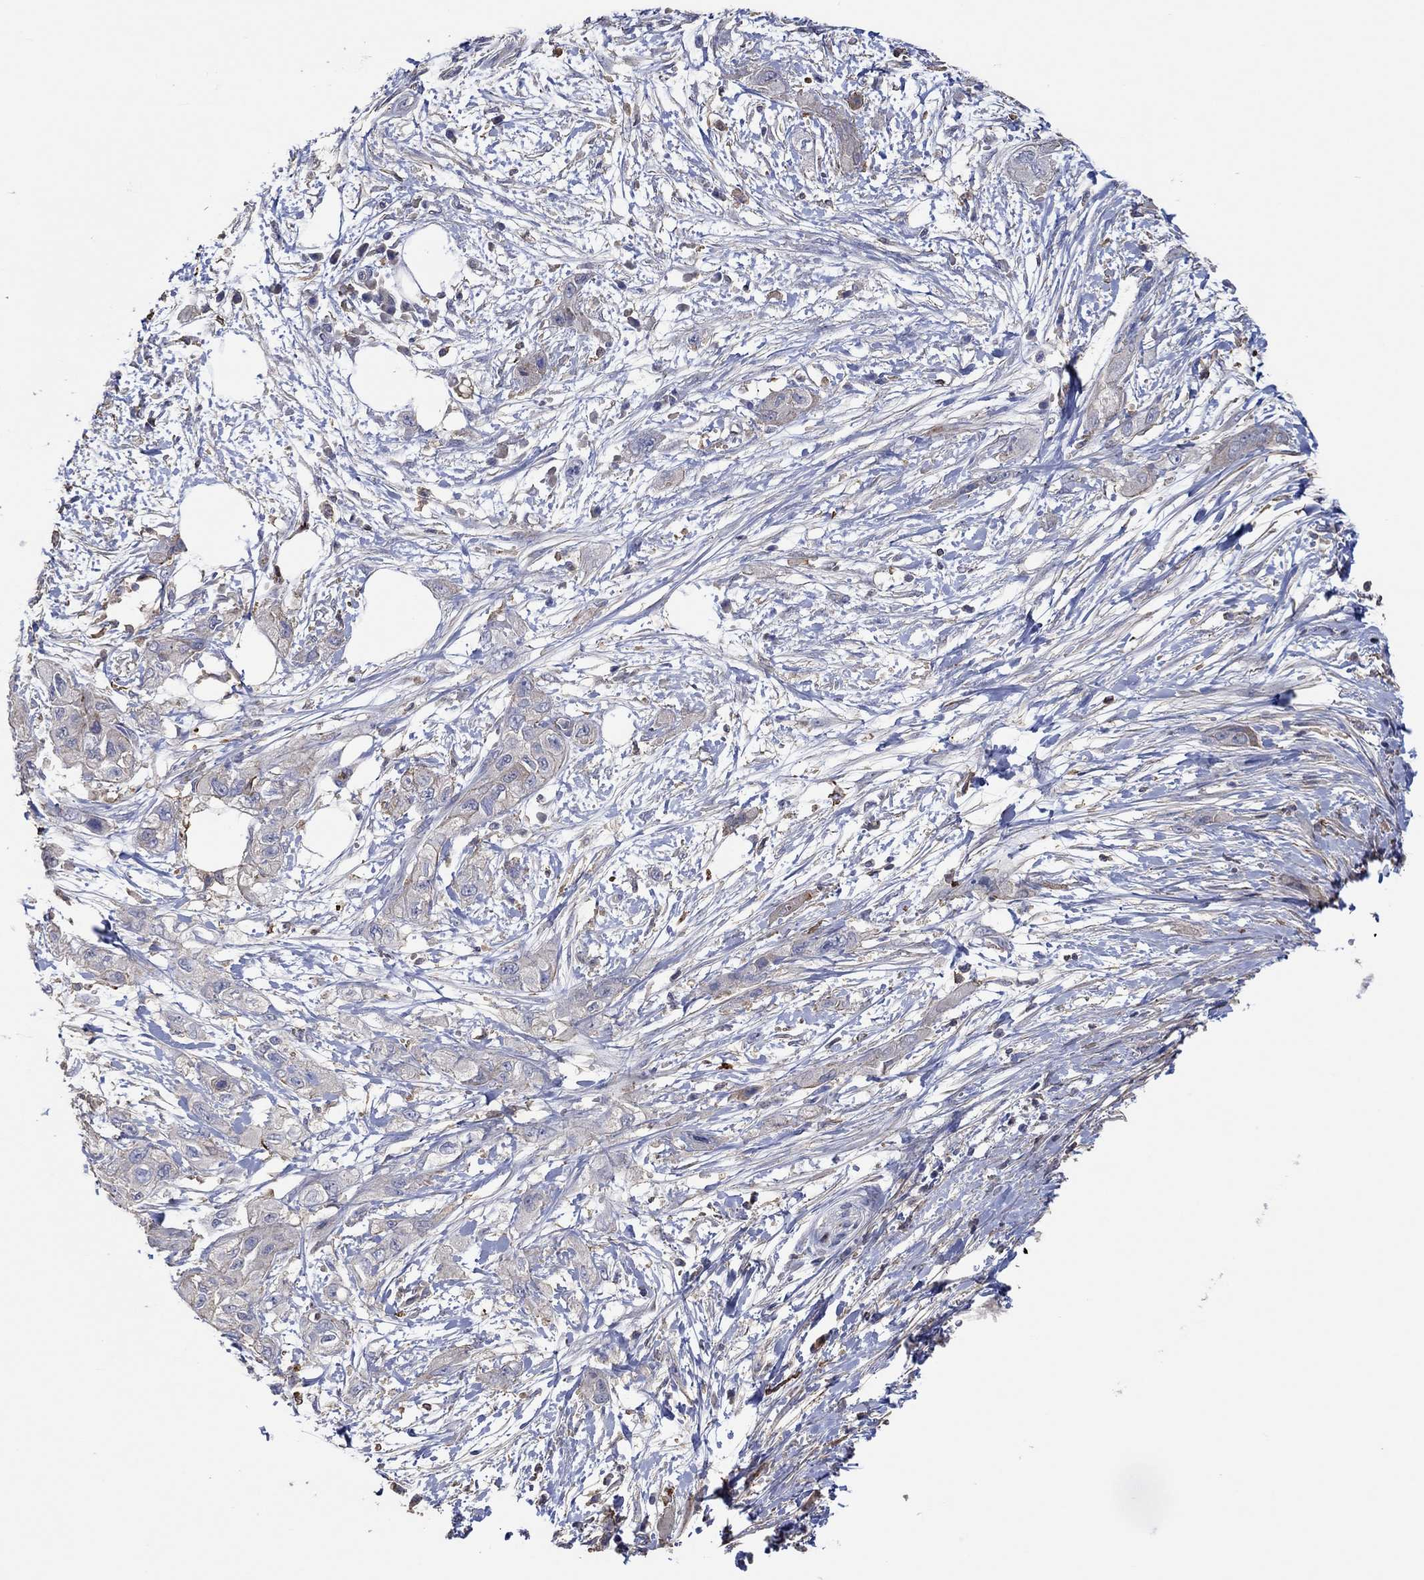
{"staining": {"intensity": "negative", "quantity": "none", "location": "none"}, "tissue": "pancreatic cancer", "cell_type": "Tumor cells", "image_type": "cancer", "snomed": [{"axis": "morphology", "description": "Adenocarcinoma, NOS"}, {"axis": "topography", "description": "Pancreas"}], "caption": "This is a image of immunohistochemistry (IHC) staining of pancreatic cancer (adenocarcinoma), which shows no expression in tumor cells. The staining is performed using DAB (3,3'-diaminobenzidine) brown chromogen with nuclei counter-stained in using hematoxylin.", "gene": "TNFAIP8L3", "patient": {"sex": "male", "age": 72}}